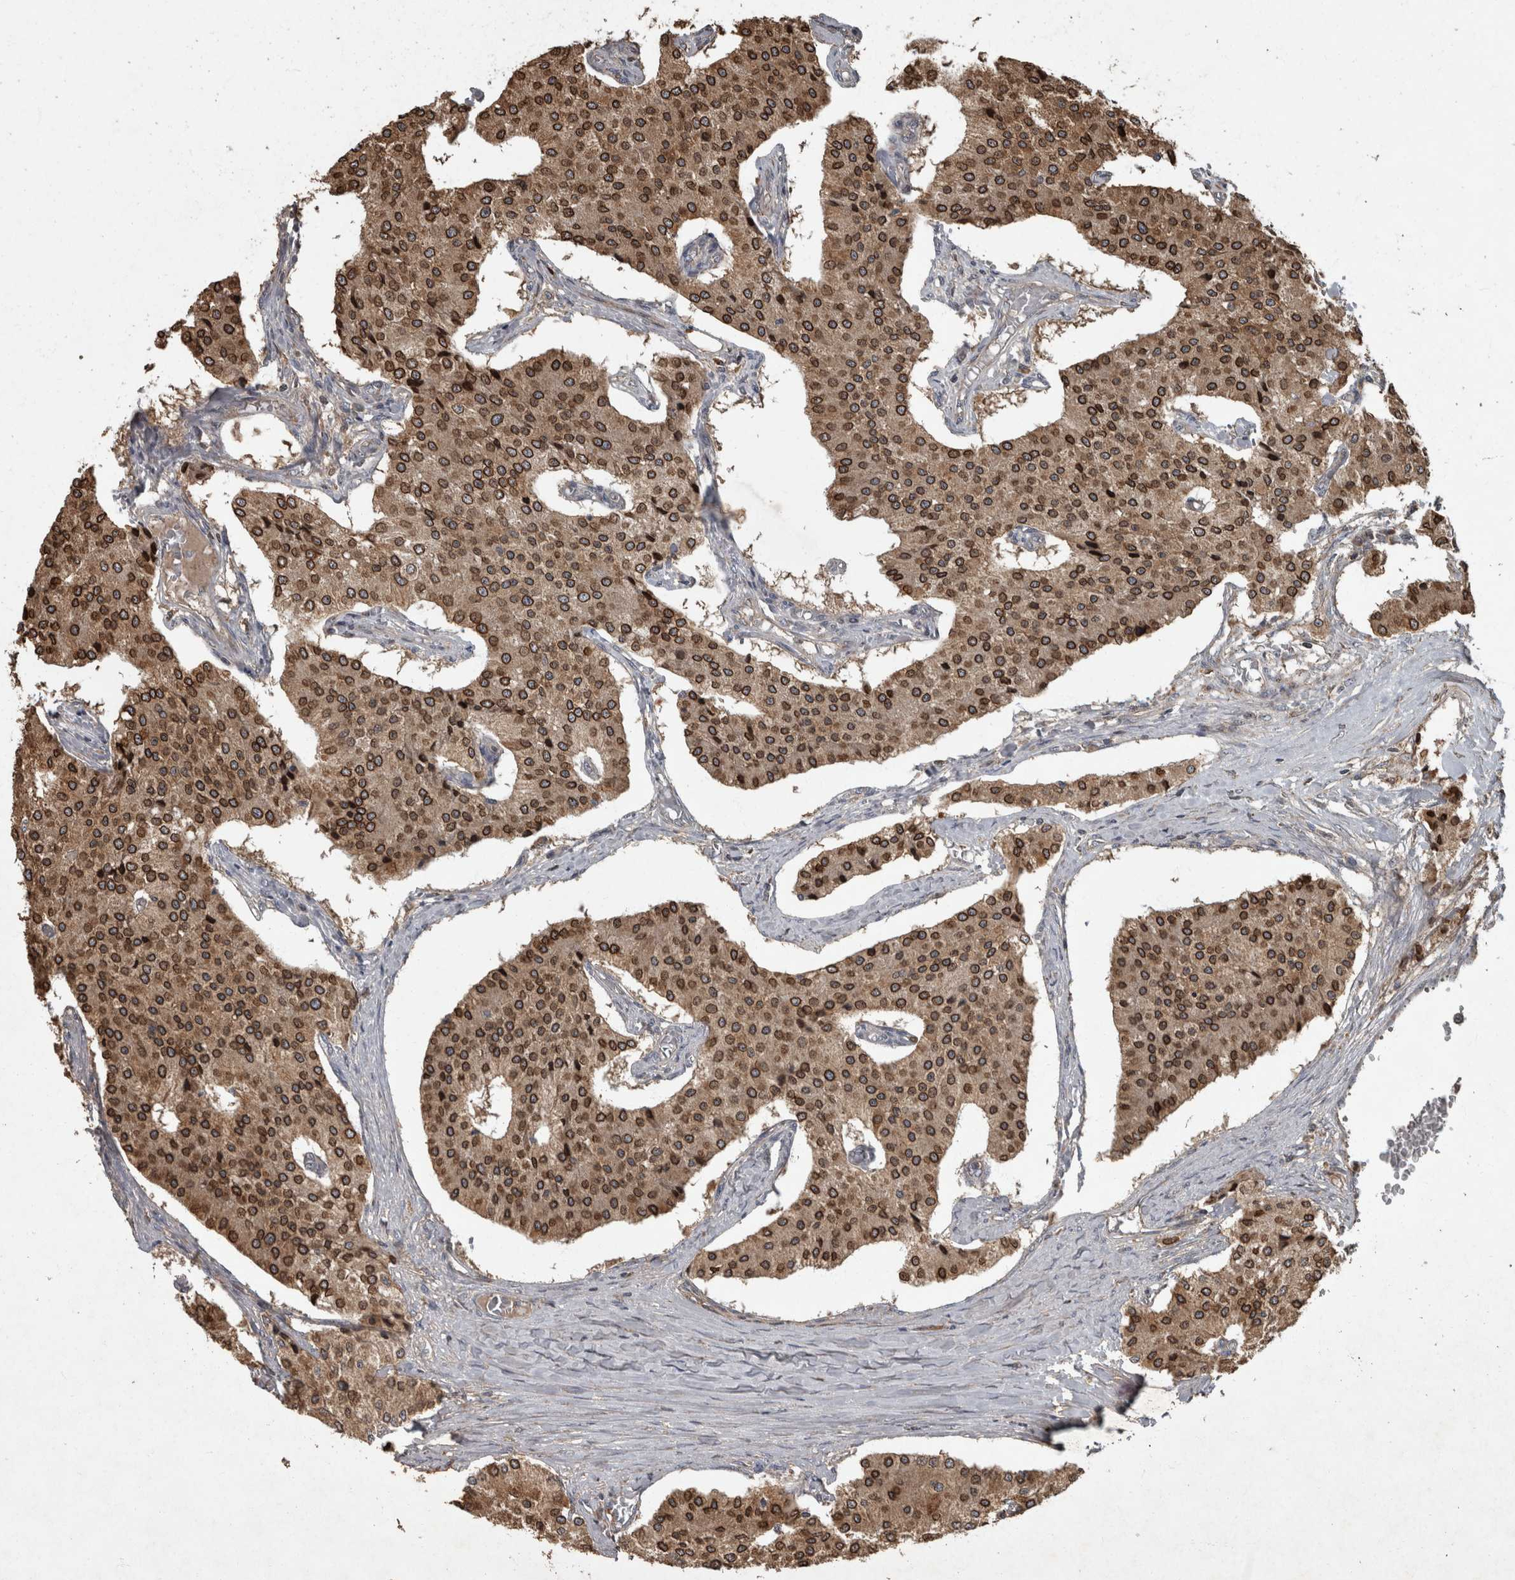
{"staining": {"intensity": "strong", "quantity": ">75%", "location": "cytoplasmic/membranous,nuclear"}, "tissue": "carcinoid", "cell_type": "Tumor cells", "image_type": "cancer", "snomed": [{"axis": "morphology", "description": "Carcinoid, malignant, NOS"}, {"axis": "topography", "description": "Colon"}], "caption": "High-power microscopy captured an immunohistochemistry photomicrograph of carcinoid, revealing strong cytoplasmic/membranous and nuclear positivity in about >75% of tumor cells.", "gene": "PPP1R3C", "patient": {"sex": "female", "age": 52}}